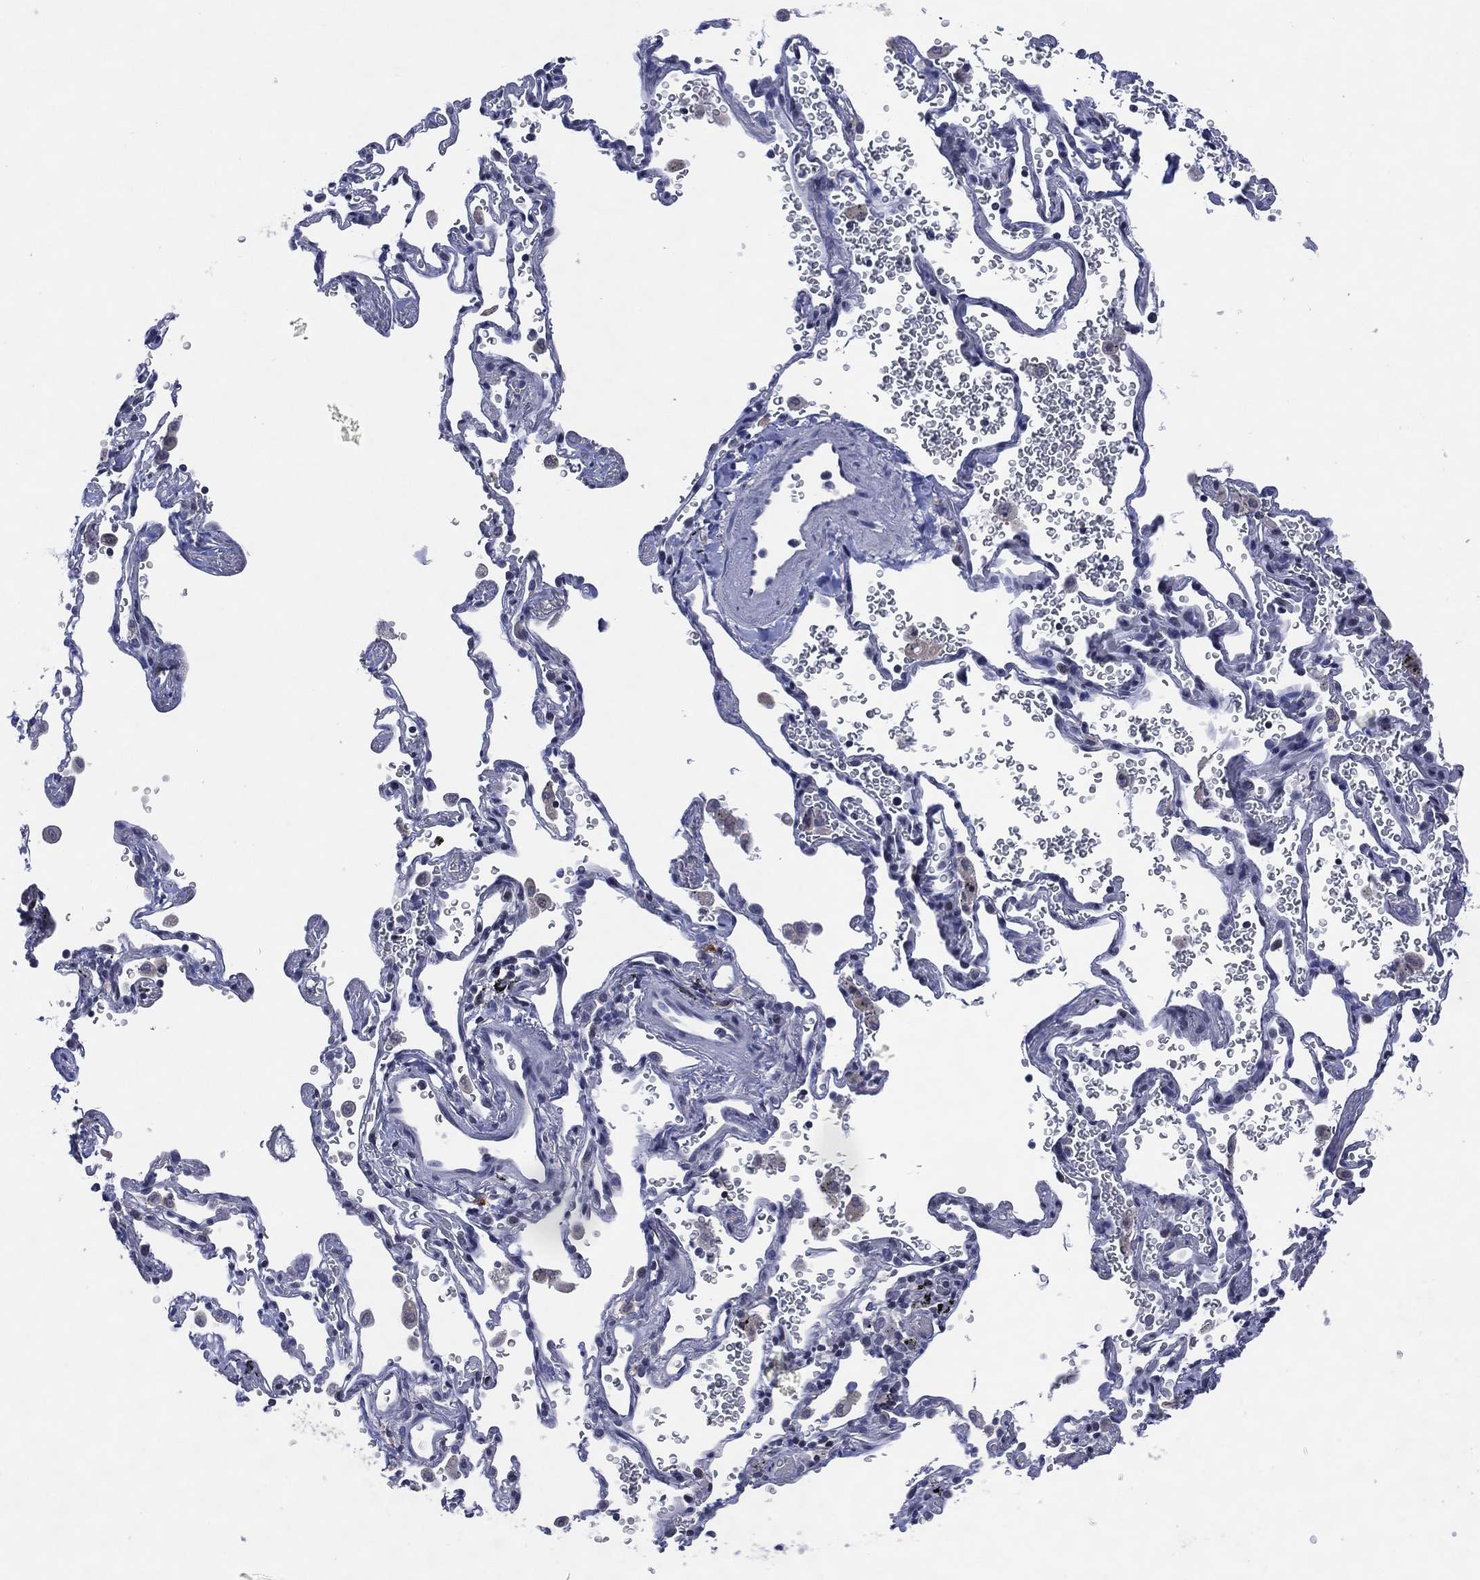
{"staining": {"intensity": "negative", "quantity": "none", "location": "none"}, "tissue": "adipose tissue", "cell_type": "Adipocytes", "image_type": "normal", "snomed": [{"axis": "morphology", "description": "Normal tissue, NOS"}, {"axis": "morphology", "description": "Adenocarcinoma, NOS"}, {"axis": "topography", "description": "Cartilage tissue"}, {"axis": "topography", "description": "Lung"}], "caption": "Immunohistochemistry of benign adipose tissue exhibits no positivity in adipocytes. Brightfield microscopy of immunohistochemistry (IHC) stained with DAB (brown) and hematoxylin (blue), captured at high magnification.", "gene": "USP26", "patient": {"sex": "male", "age": 59}}